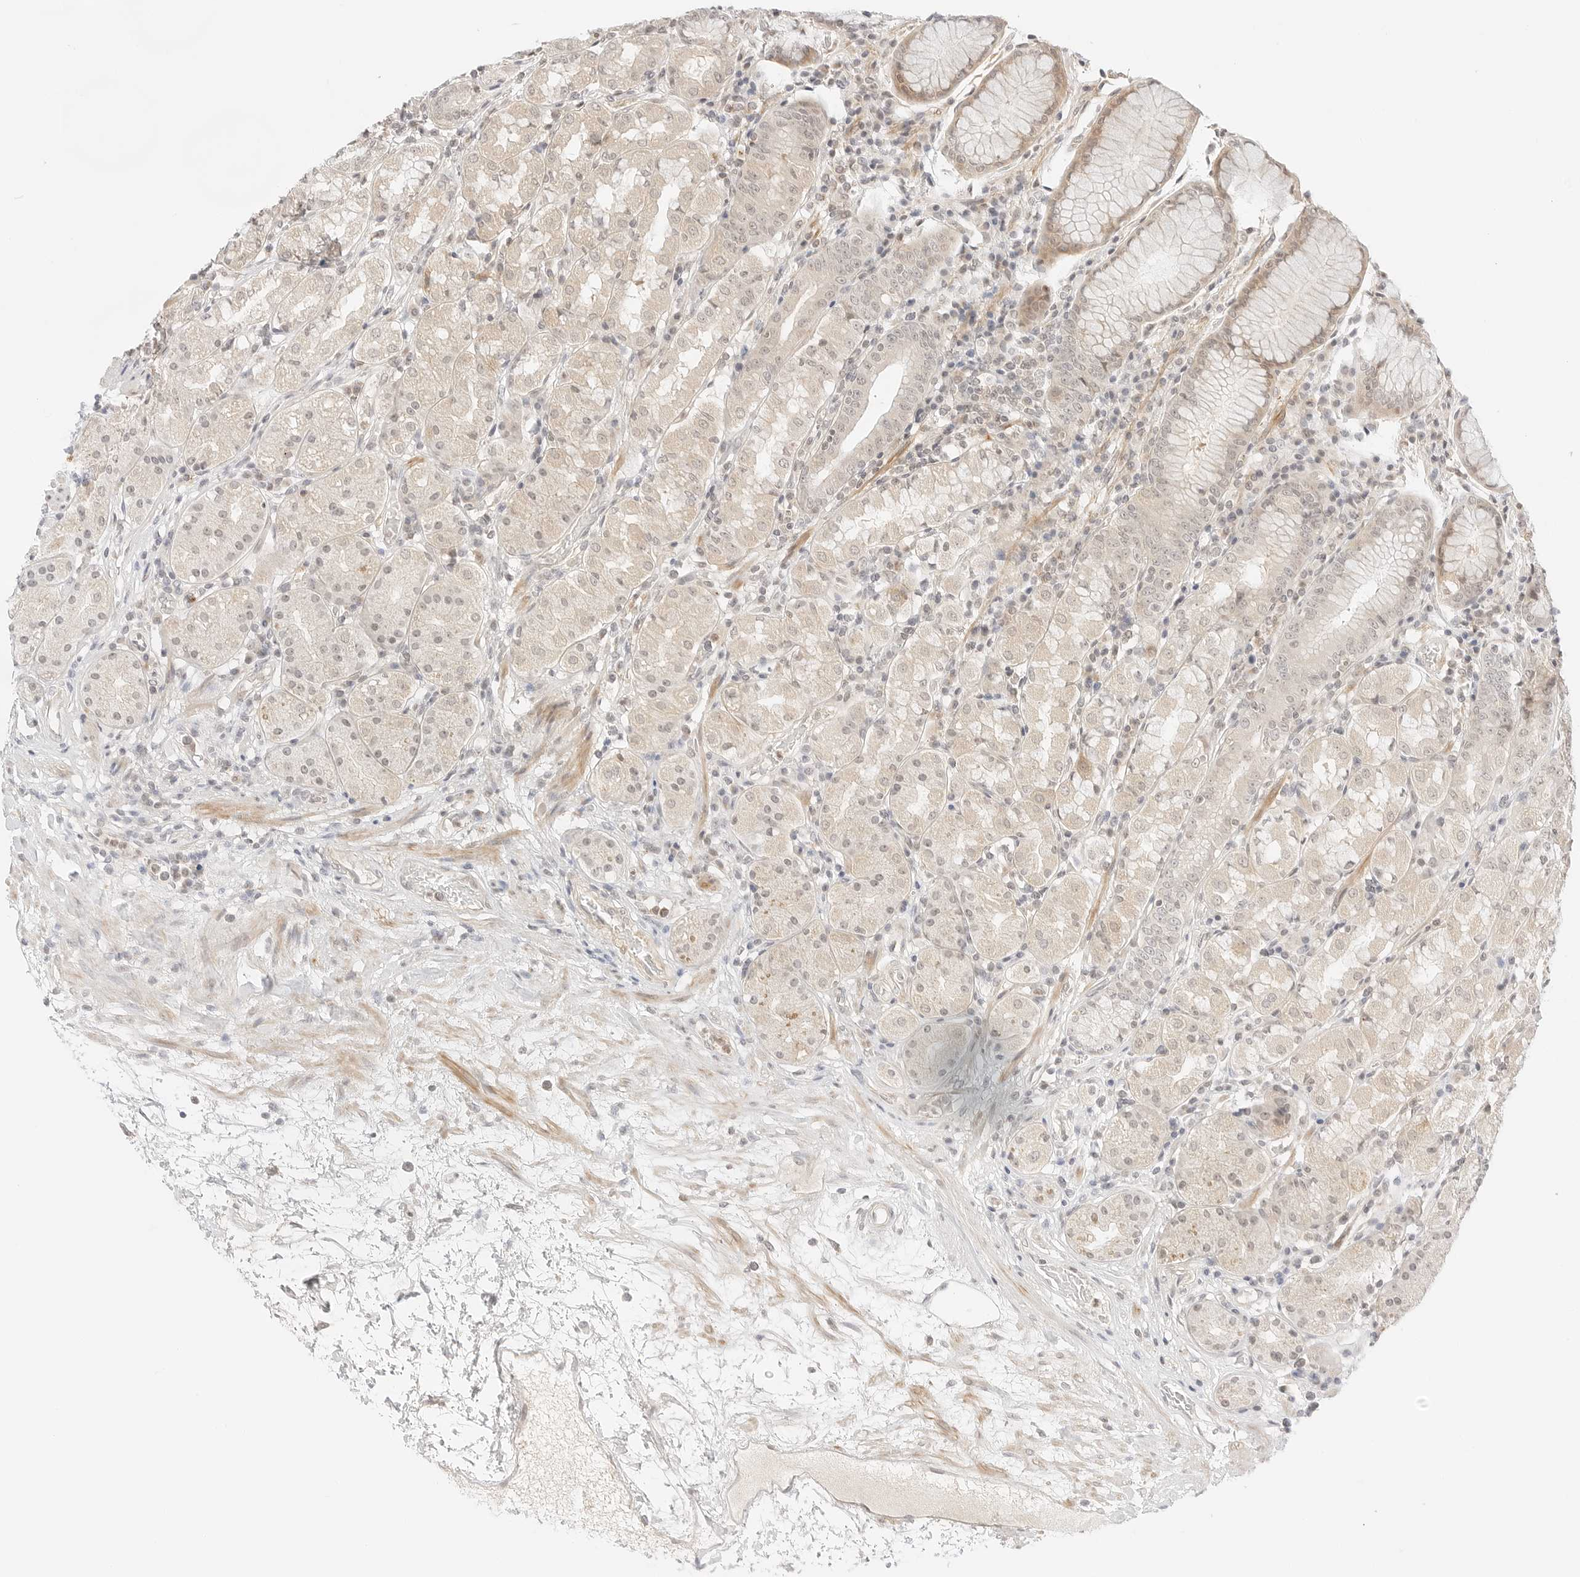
{"staining": {"intensity": "weak", "quantity": "<25%", "location": "cytoplasmic/membranous,nuclear"}, "tissue": "stomach", "cell_type": "Glandular cells", "image_type": "normal", "snomed": [{"axis": "morphology", "description": "Normal tissue, NOS"}, {"axis": "topography", "description": "Stomach, lower"}], "caption": "Immunohistochemical staining of benign stomach displays no significant staining in glandular cells. The staining was performed using DAB to visualize the protein expression in brown, while the nuclei were stained in blue with hematoxylin (Magnification: 20x).", "gene": "GNAS", "patient": {"sex": "female", "age": 56}}